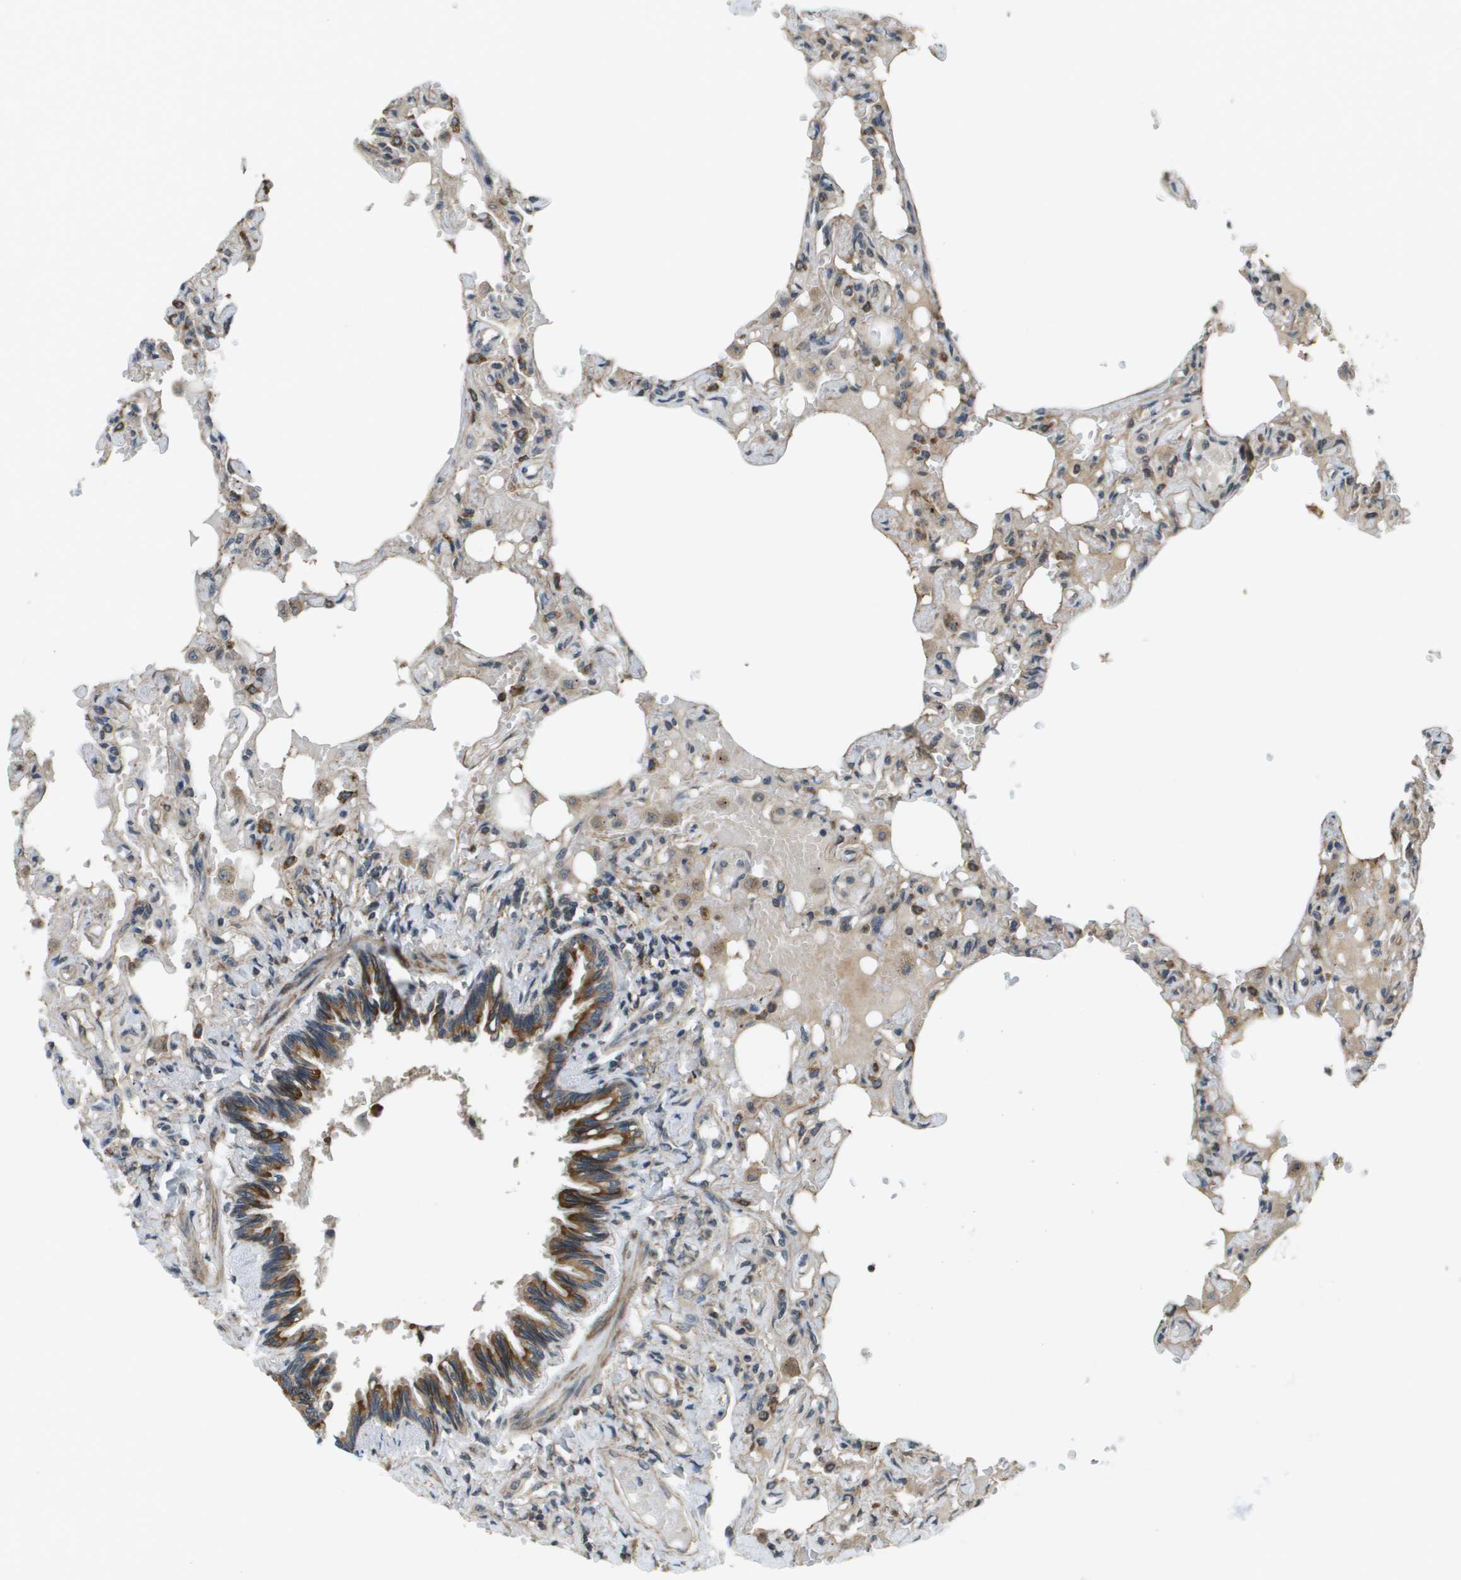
{"staining": {"intensity": "weak", "quantity": "25%-75%", "location": "cytoplasmic/membranous"}, "tissue": "lung", "cell_type": "Alveolar cells", "image_type": "normal", "snomed": [{"axis": "morphology", "description": "Normal tissue, NOS"}, {"axis": "topography", "description": "Lung"}], "caption": "Weak cytoplasmic/membranous staining is identified in approximately 25%-75% of alveolar cells in benign lung.", "gene": "CDKN2C", "patient": {"sex": "male", "age": 21}}